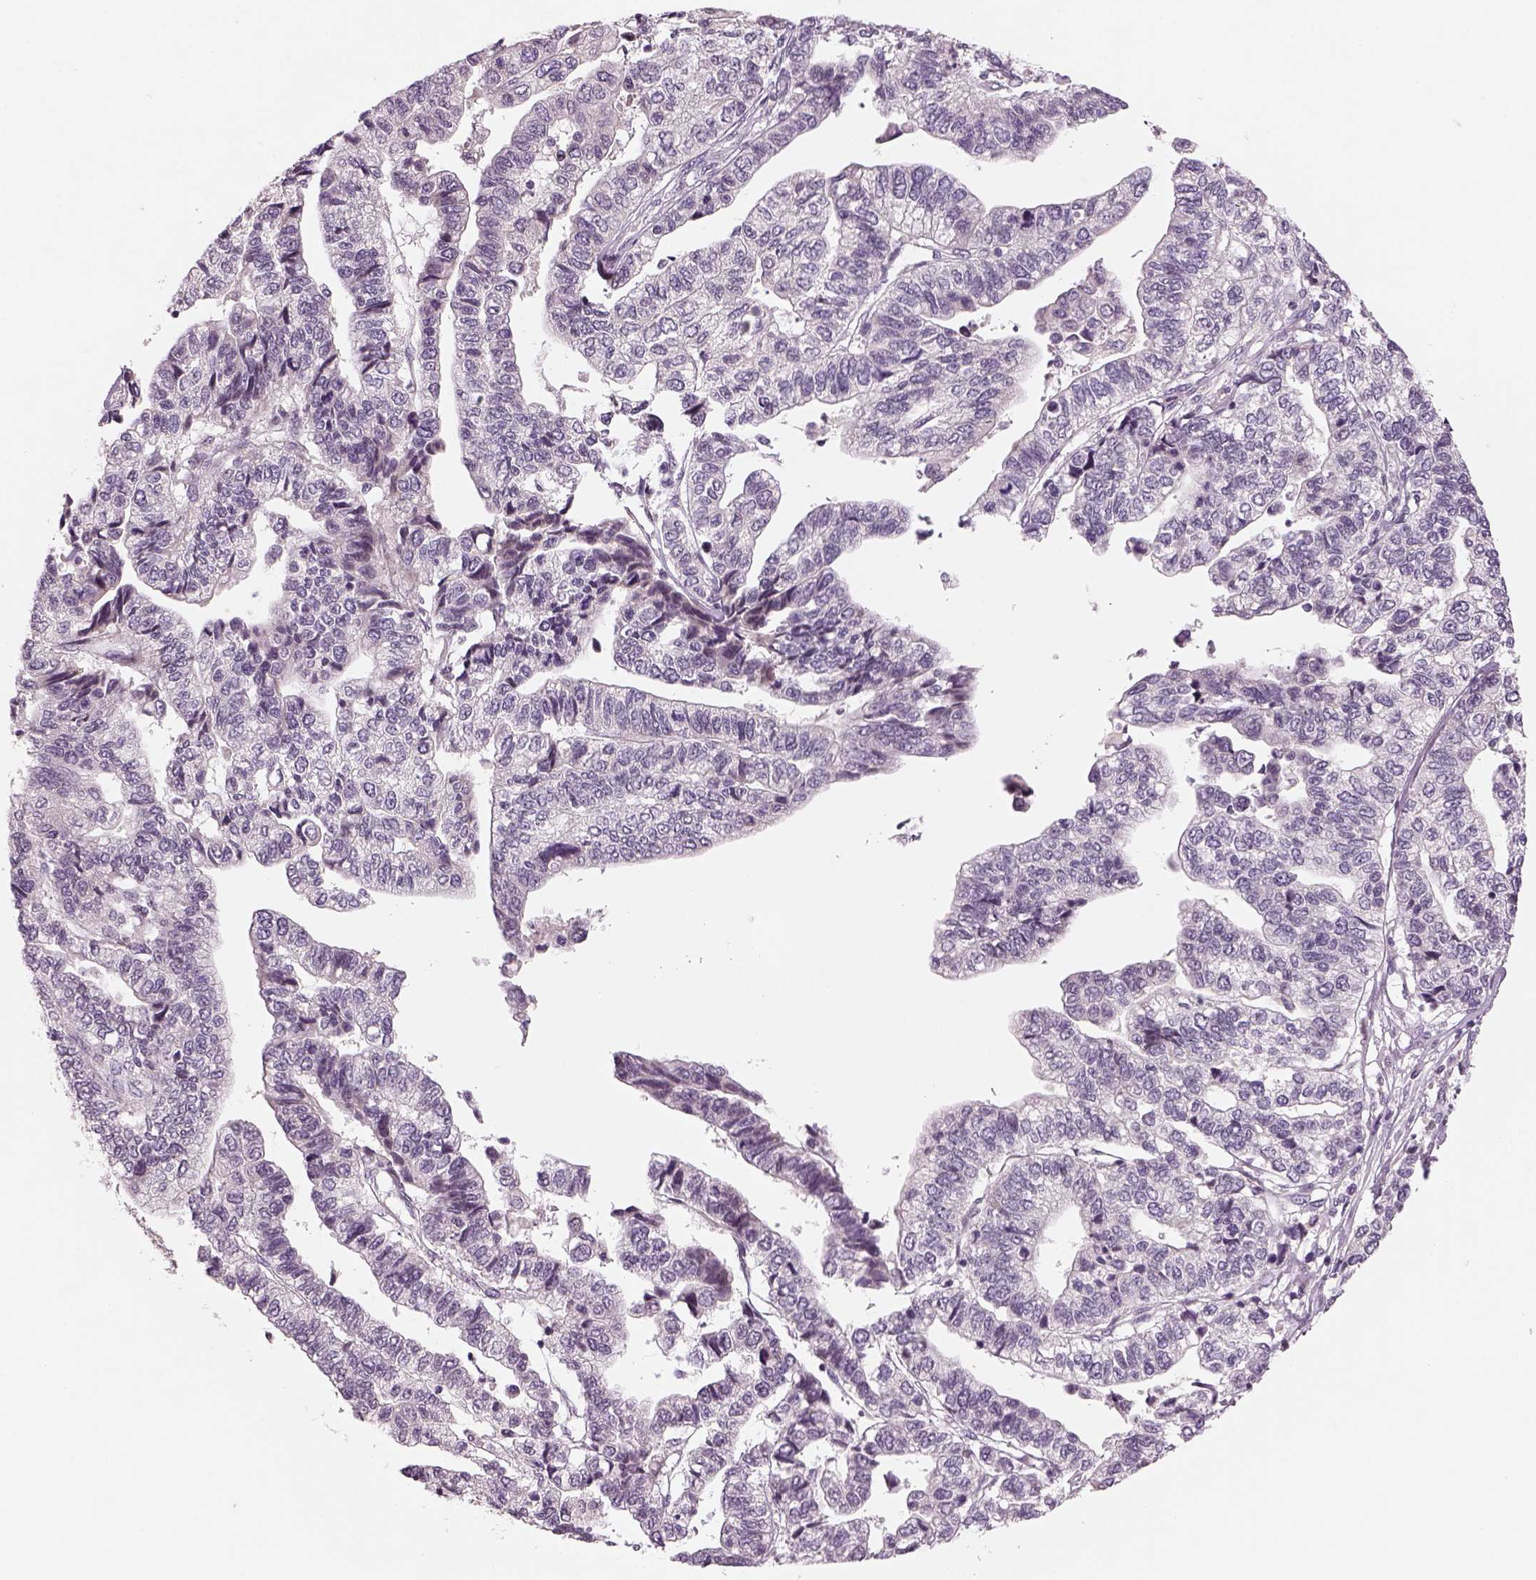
{"staining": {"intensity": "negative", "quantity": "none", "location": "none"}, "tissue": "stomach cancer", "cell_type": "Tumor cells", "image_type": "cancer", "snomed": [{"axis": "morphology", "description": "Adenocarcinoma, NOS"}, {"axis": "topography", "description": "Stomach, upper"}], "caption": "Protein analysis of stomach adenocarcinoma reveals no significant expression in tumor cells.", "gene": "PENK", "patient": {"sex": "female", "age": 67}}